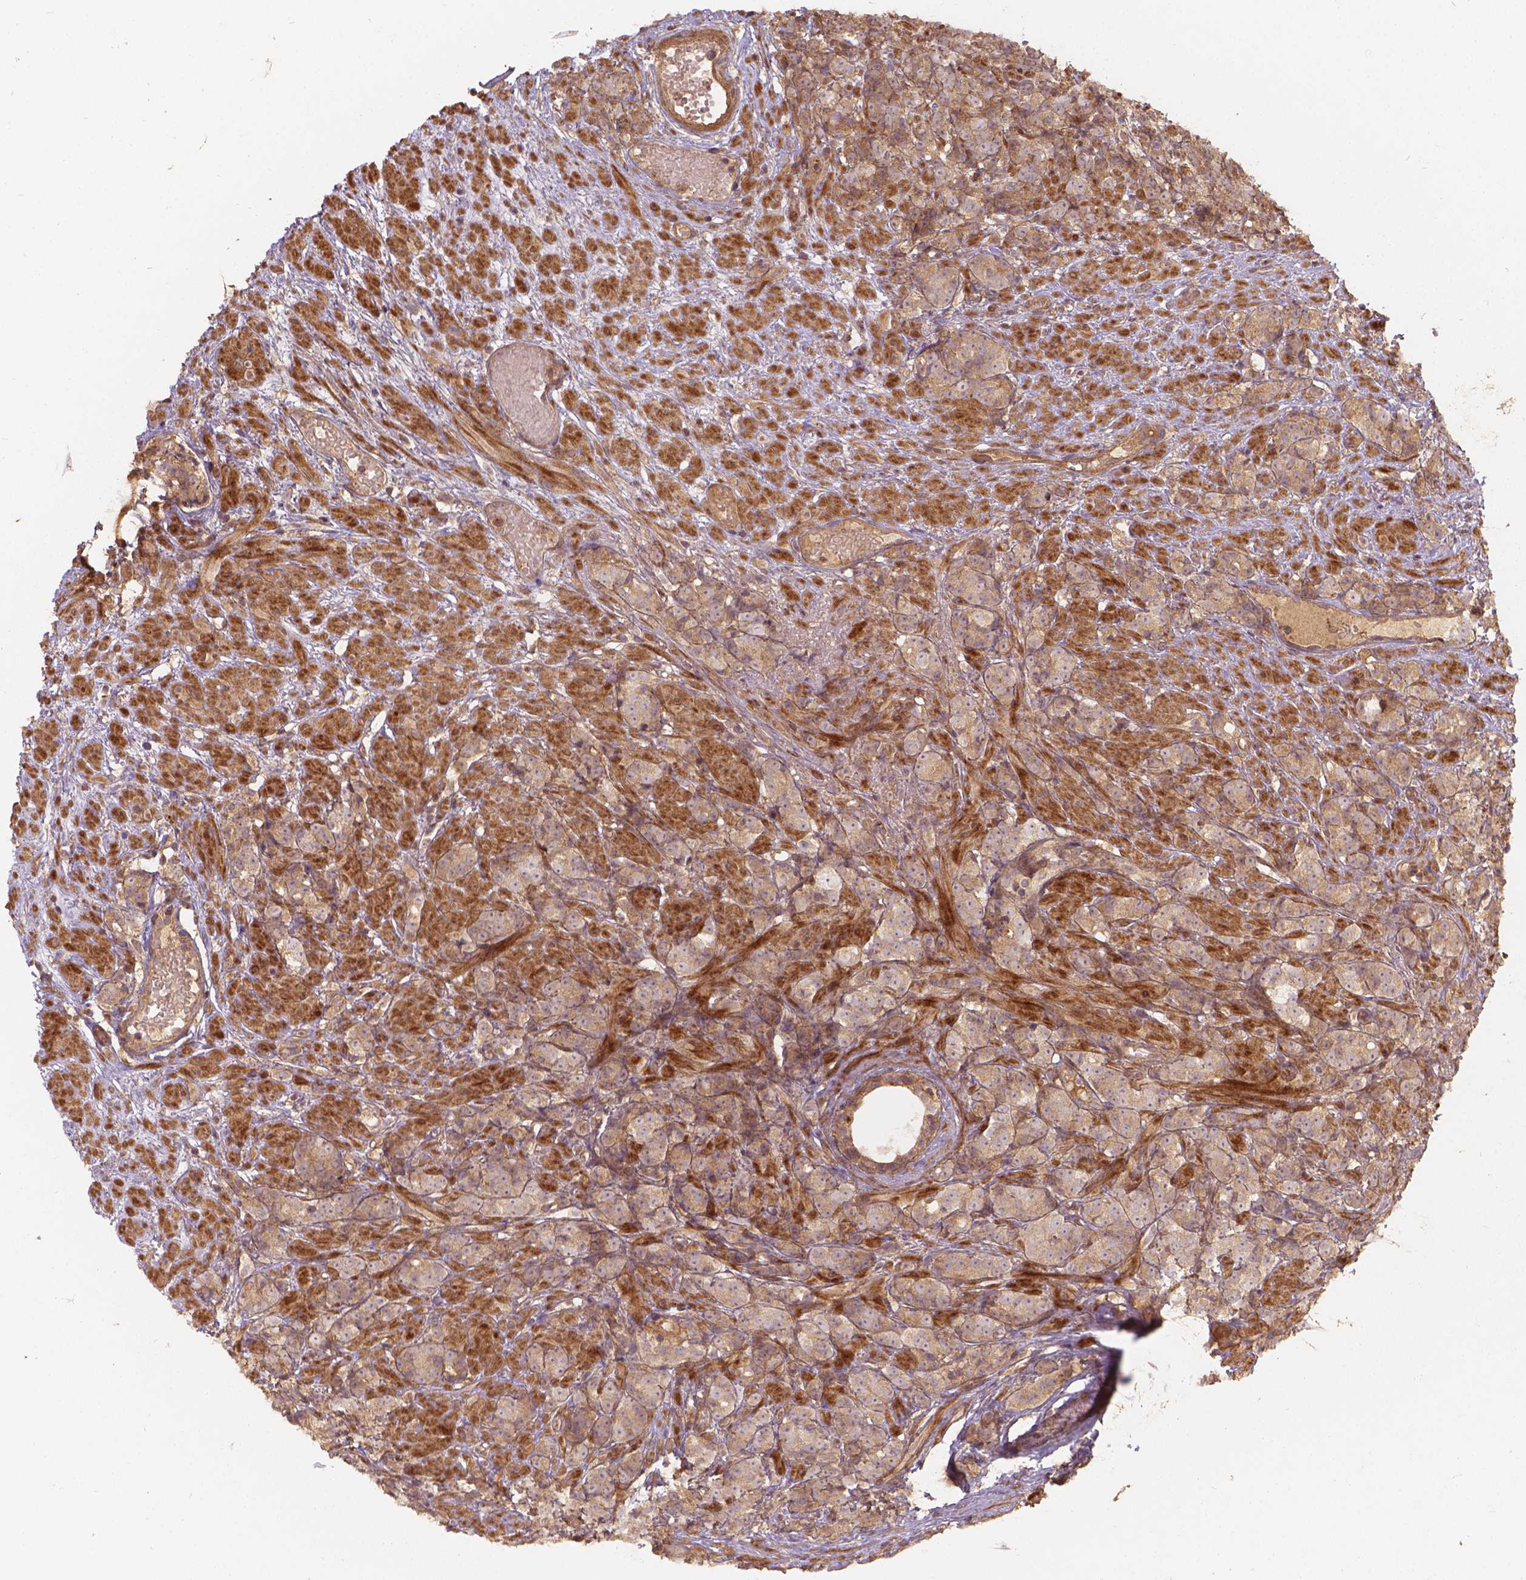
{"staining": {"intensity": "moderate", "quantity": ">75%", "location": "cytoplasmic/membranous"}, "tissue": "prostate cancer", "cell_type": "Tumor cells", "image_type": "cancer", "snomed": [{"axis": "morphology", "description": "Adenocarcinoma, High grade"}, {"axis": "topography", "description": "Prostate"}], "caption": "IHC staining of high-grade adenocarcinoma (prostate), which shows medium levels of moderate cytoplasmic/membranous positivity in approximately >75% of tumor cells indicating moderate cytoplasmic/membranous protein staining. The staining was performed using DAB (brown) for protein detection and nuclei were counterstained in hematoxylin (blue).", "gene": "XPR1", "patient": {"sex": "male", "age": 81}}